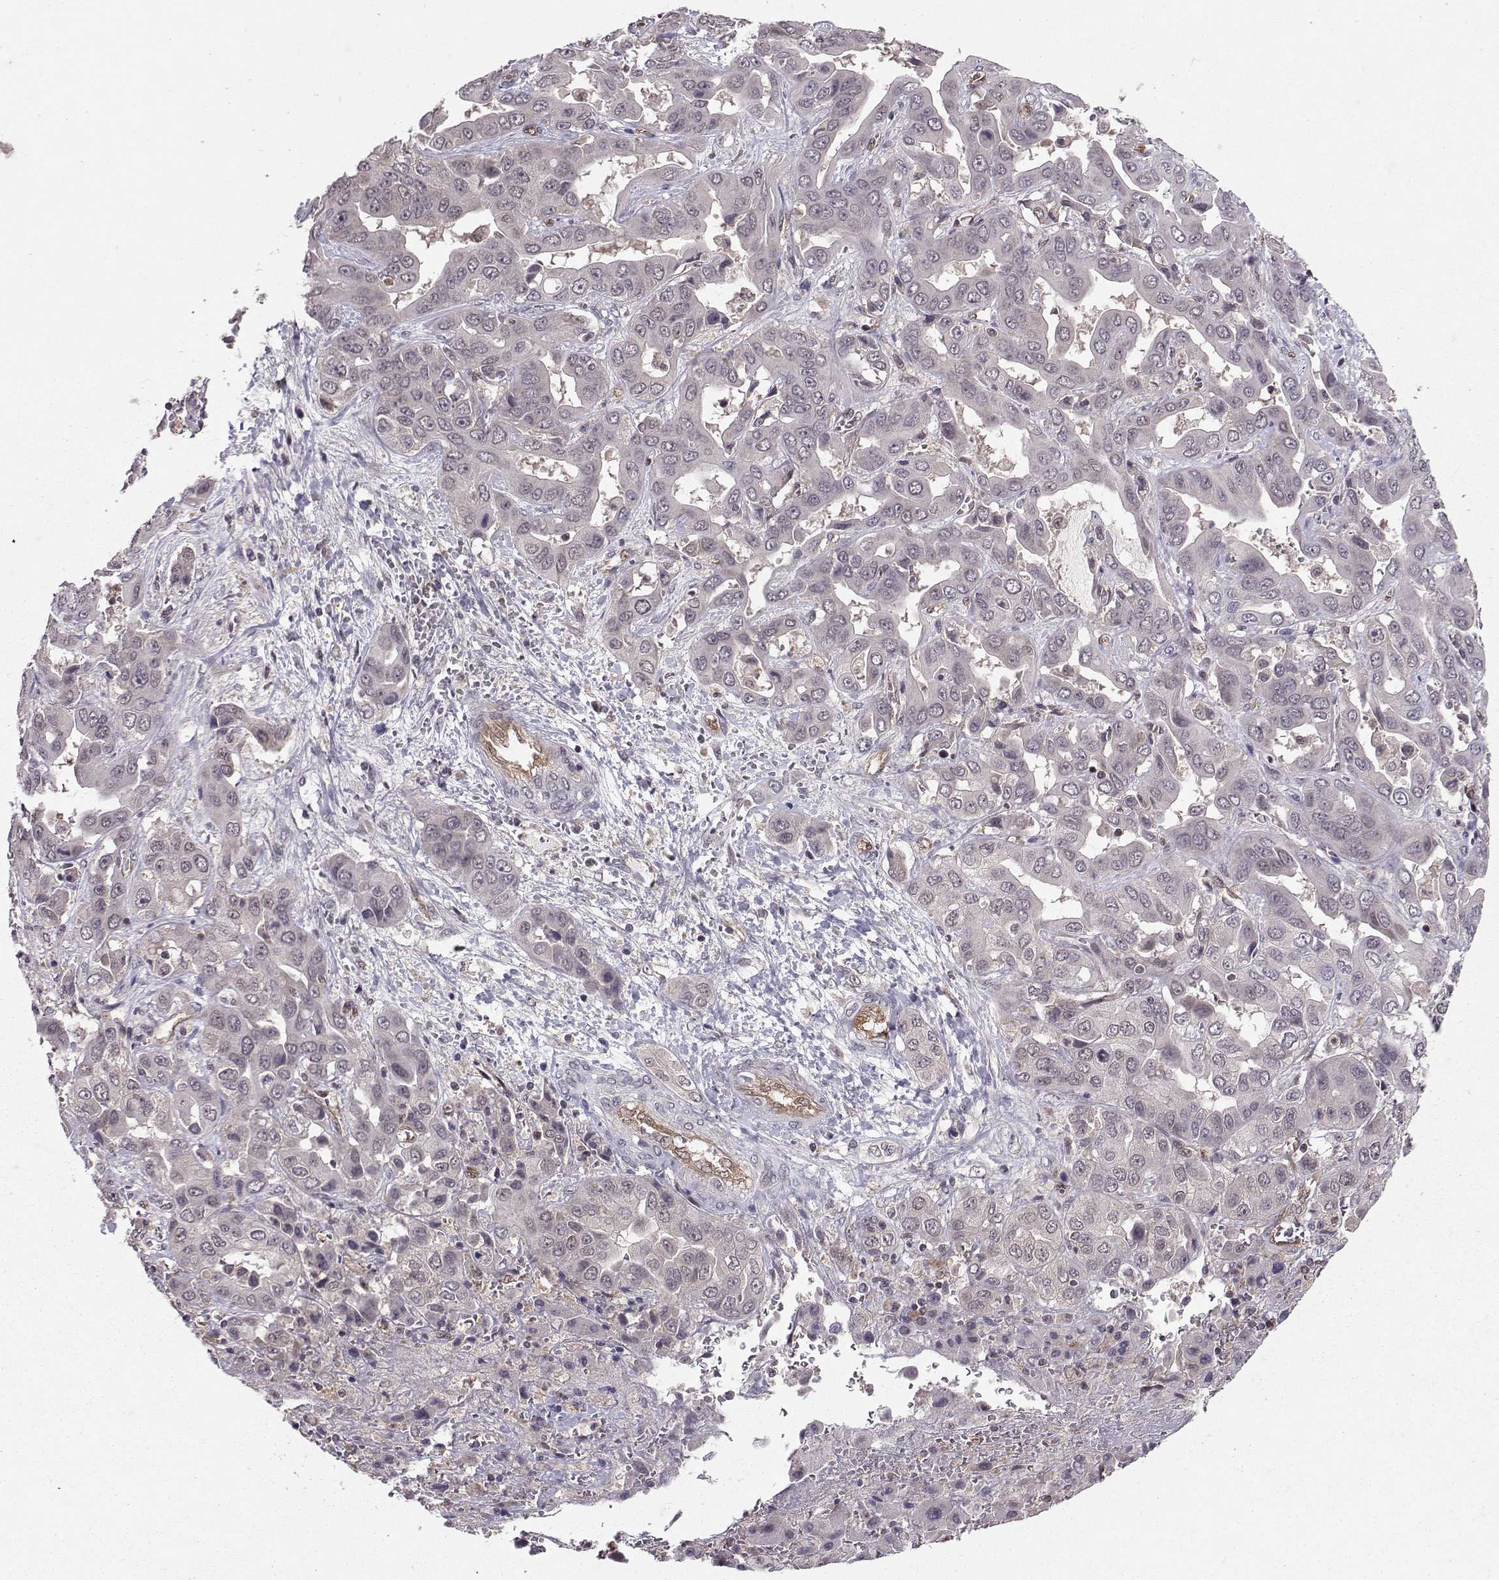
{"staining": {"intensity": "negative", "quantity": "none", "location": "none"}, "tissue": "liver cancer", "cell_type": "Tumor cells", "image_type": "cancer", "snomed": [{"axis": "morphology", "description": "Cholangiocarcinoma"}, {"axis": "topography", "description": "Liver"}], "caption": "This photomicrograph is of liver cancer (cholangiocarcinoma) stained with immunohistochemistry to label a protein in brown with the nuclei are counter-stained blue. There is no positivity in tumor cells. (DAB IHC, high magnification).", "gene": "PPP2R2A", "patient": {"sex": "female", "age": 52}}